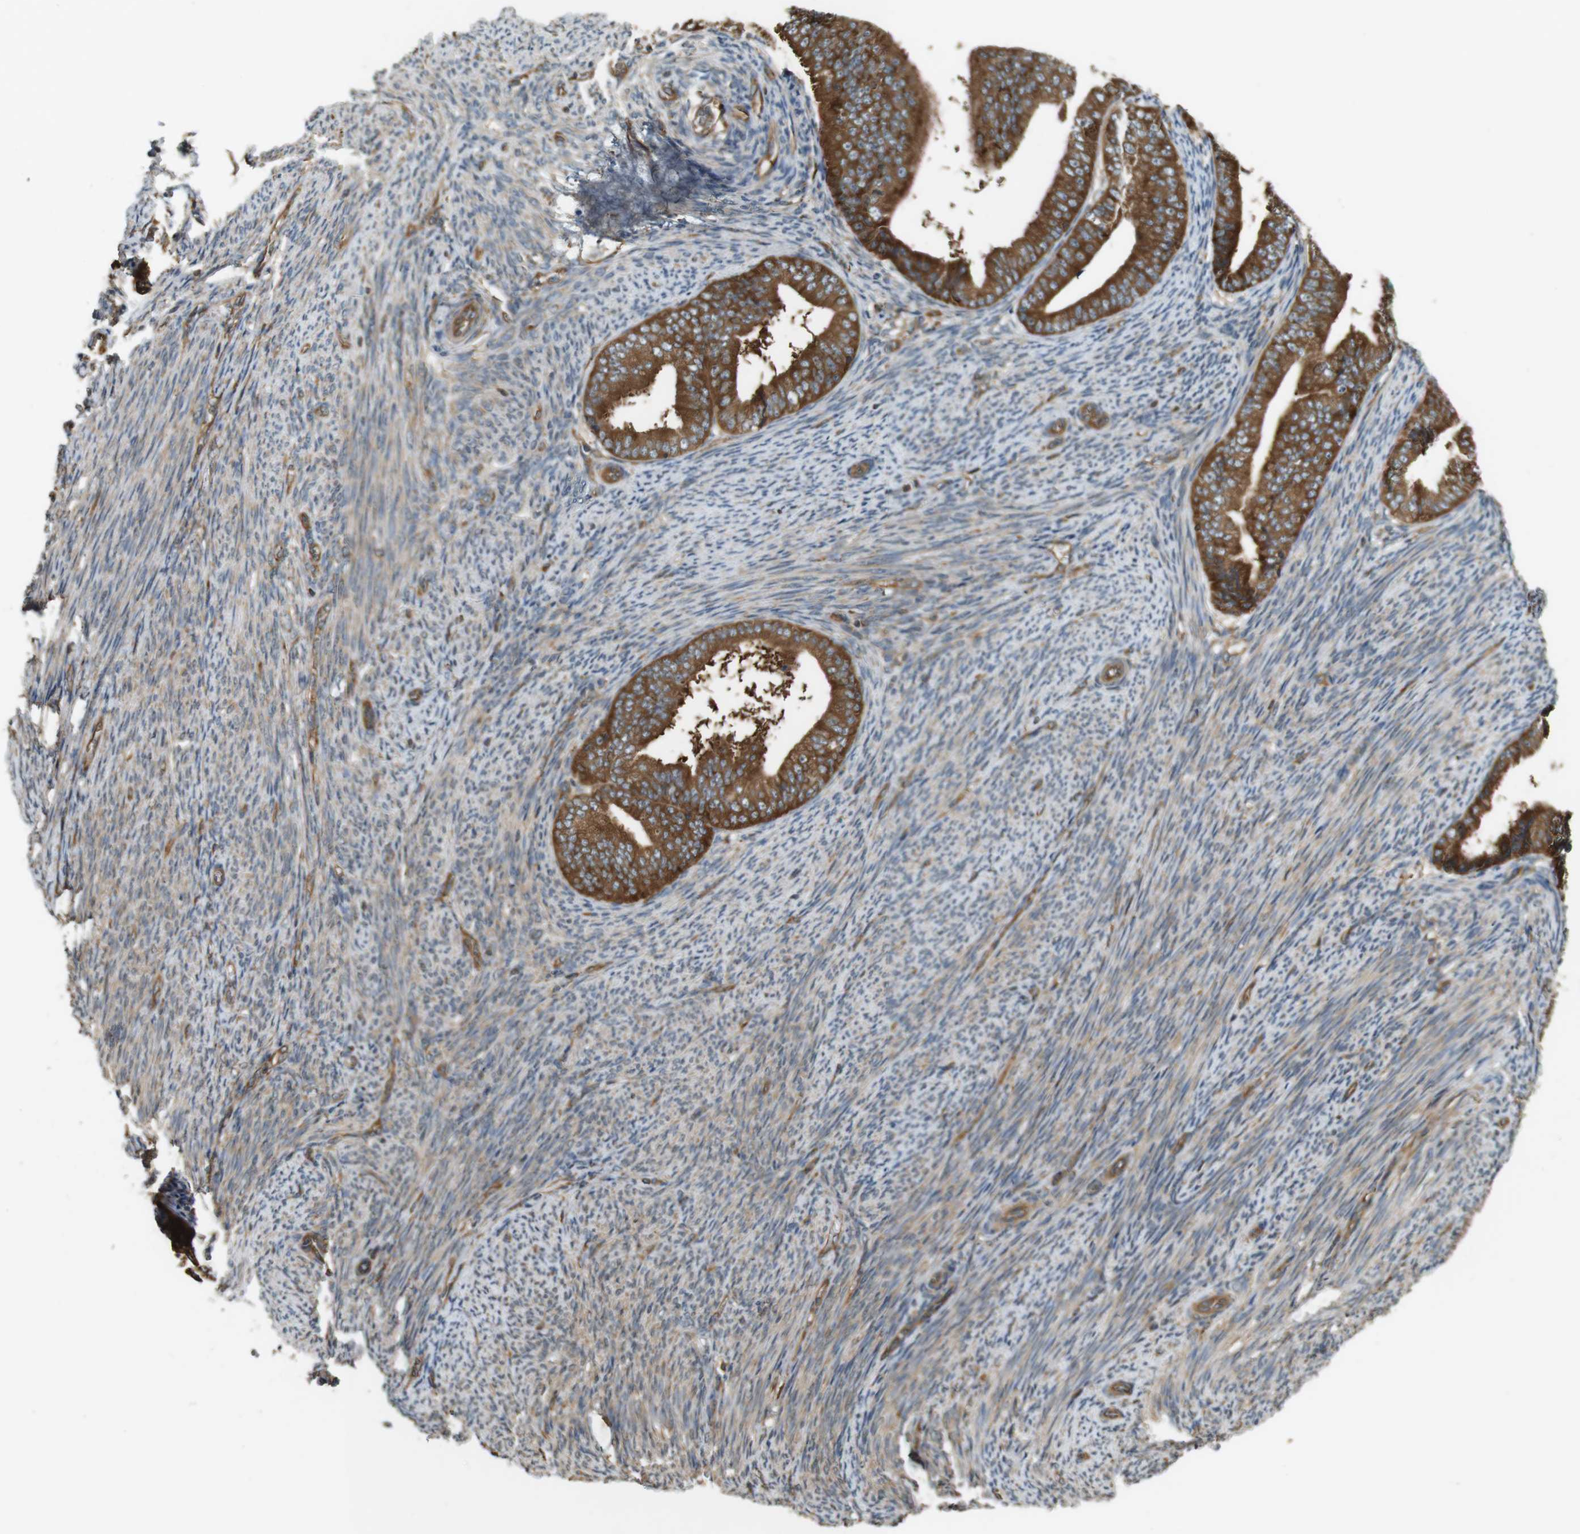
{"staining": {"intensity": "strong", "quantity": ">75%", "location": "cytoplasmic/membranous"}, "tissue": "endometrial cancer", "cell_type": "Tumor cells", "image_type": "cancer", "snomed": [{"axis": "morphology", "description": "Adenocarcinoma, NOS"}, {"axis": "topography", "description": "Endometrium"}], "caption": "Protein staining of endometrial cancer (adenocarcinoma) tissue exhibits strong cytoplasmic/membranous positivity in approximately >75% of tumor cells. (IHC, brightfield microscopy, high magnification).", "gene": "PA2G4", "patient": {"sex": "female", "age": 63}}